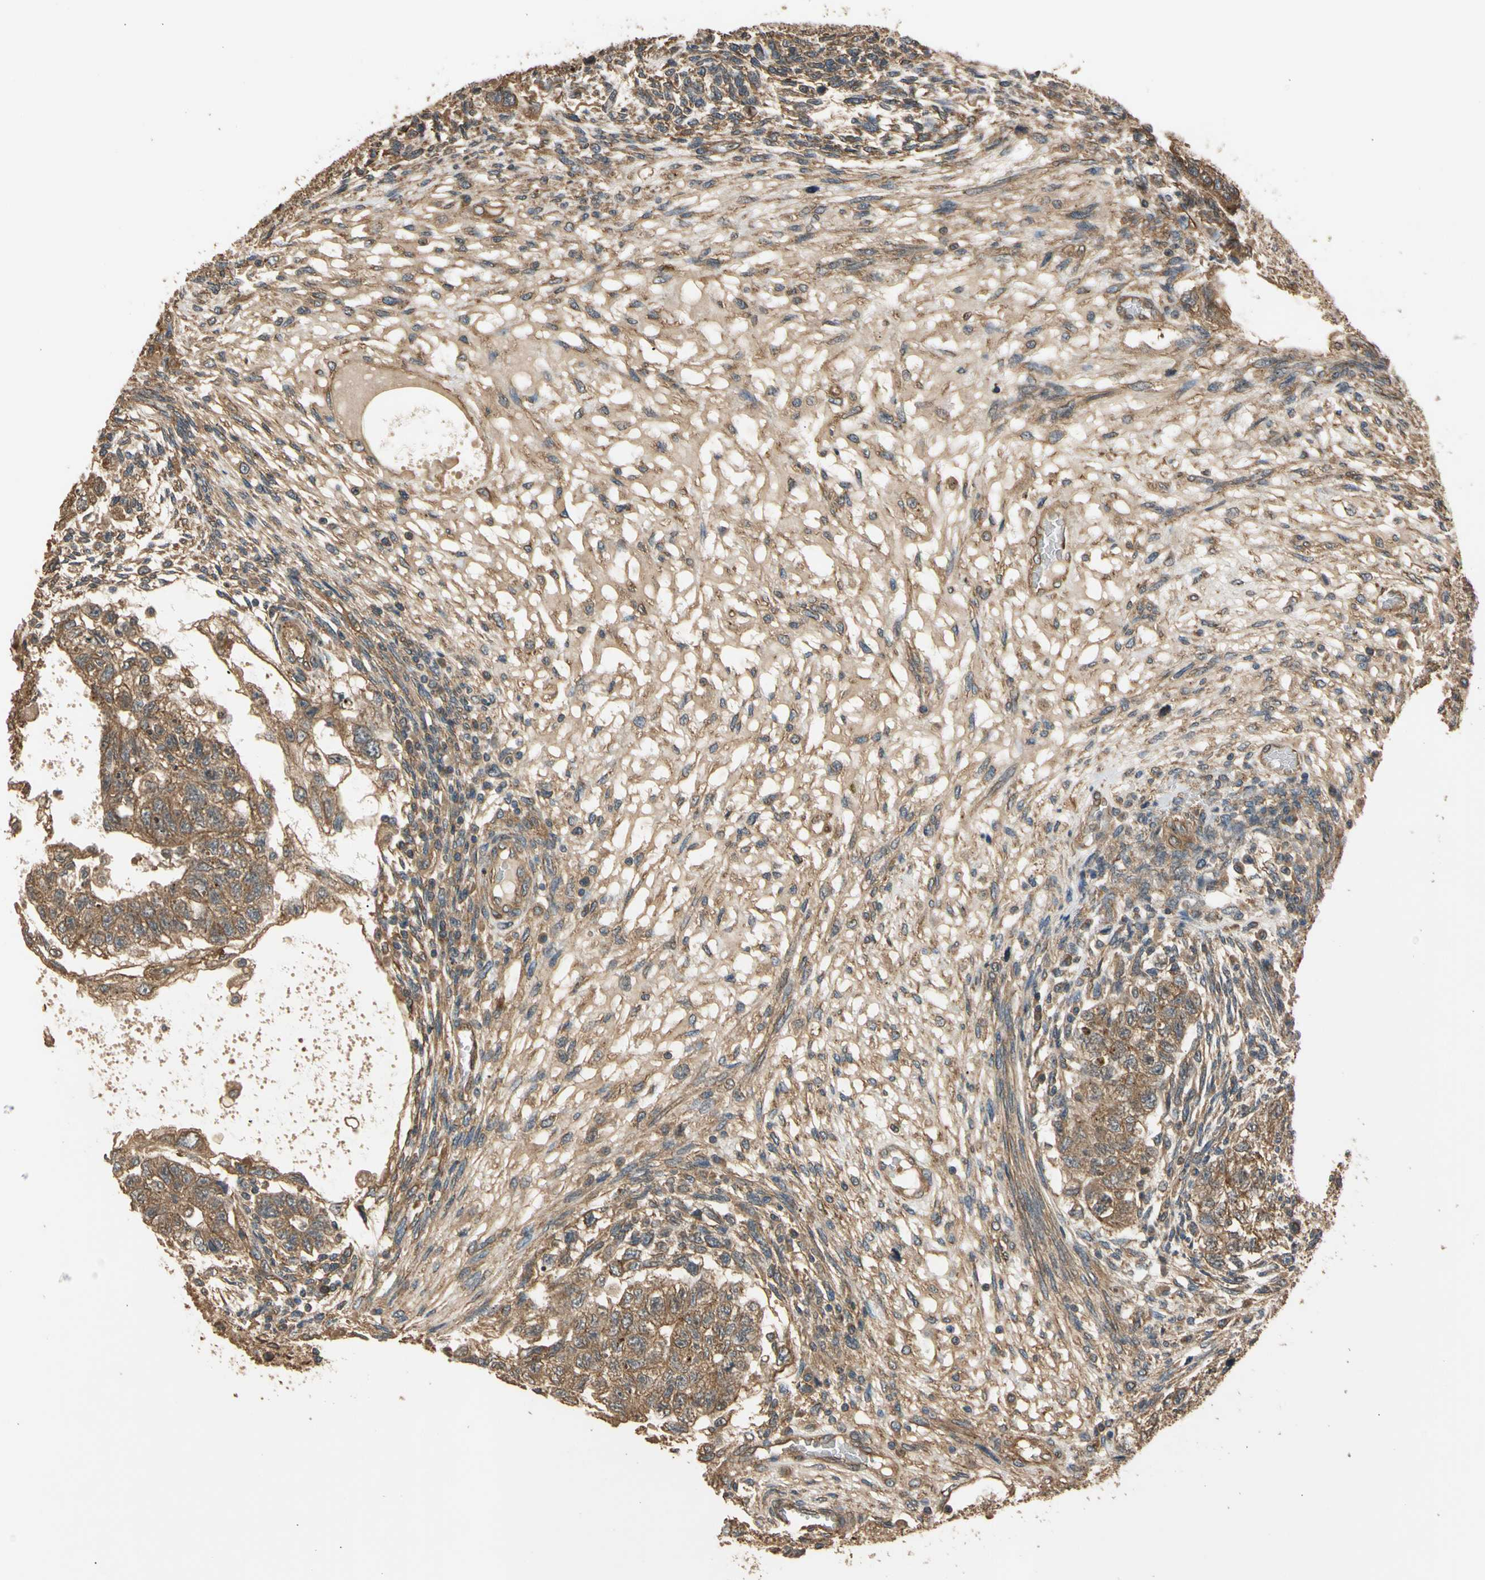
{"staining": {"intensity": "moderate", "quantity": ">75%", "location": "cytoplasmic/membranous"}, "tissue": "testis cancer", "cell_type": "Tumor cells", "image_type": "cancer", "snomed": [{"axis": "morphology", "description": "Normal tissue, NOS"}, {"axis": "morphology", "description": "Carcinoma, Embryonal, NOS"}, {"axis": "topography", "description": "Testis"}], "caption": "There is medium levels of moderate cytoplasmic/membranous staining in tumor cells of embryonal carcinoma (testis), as demonstrated by immunohistochemical staining (brown color).", "gene": "MGRN1", "patient": {"sex": "male", "age": 36}}